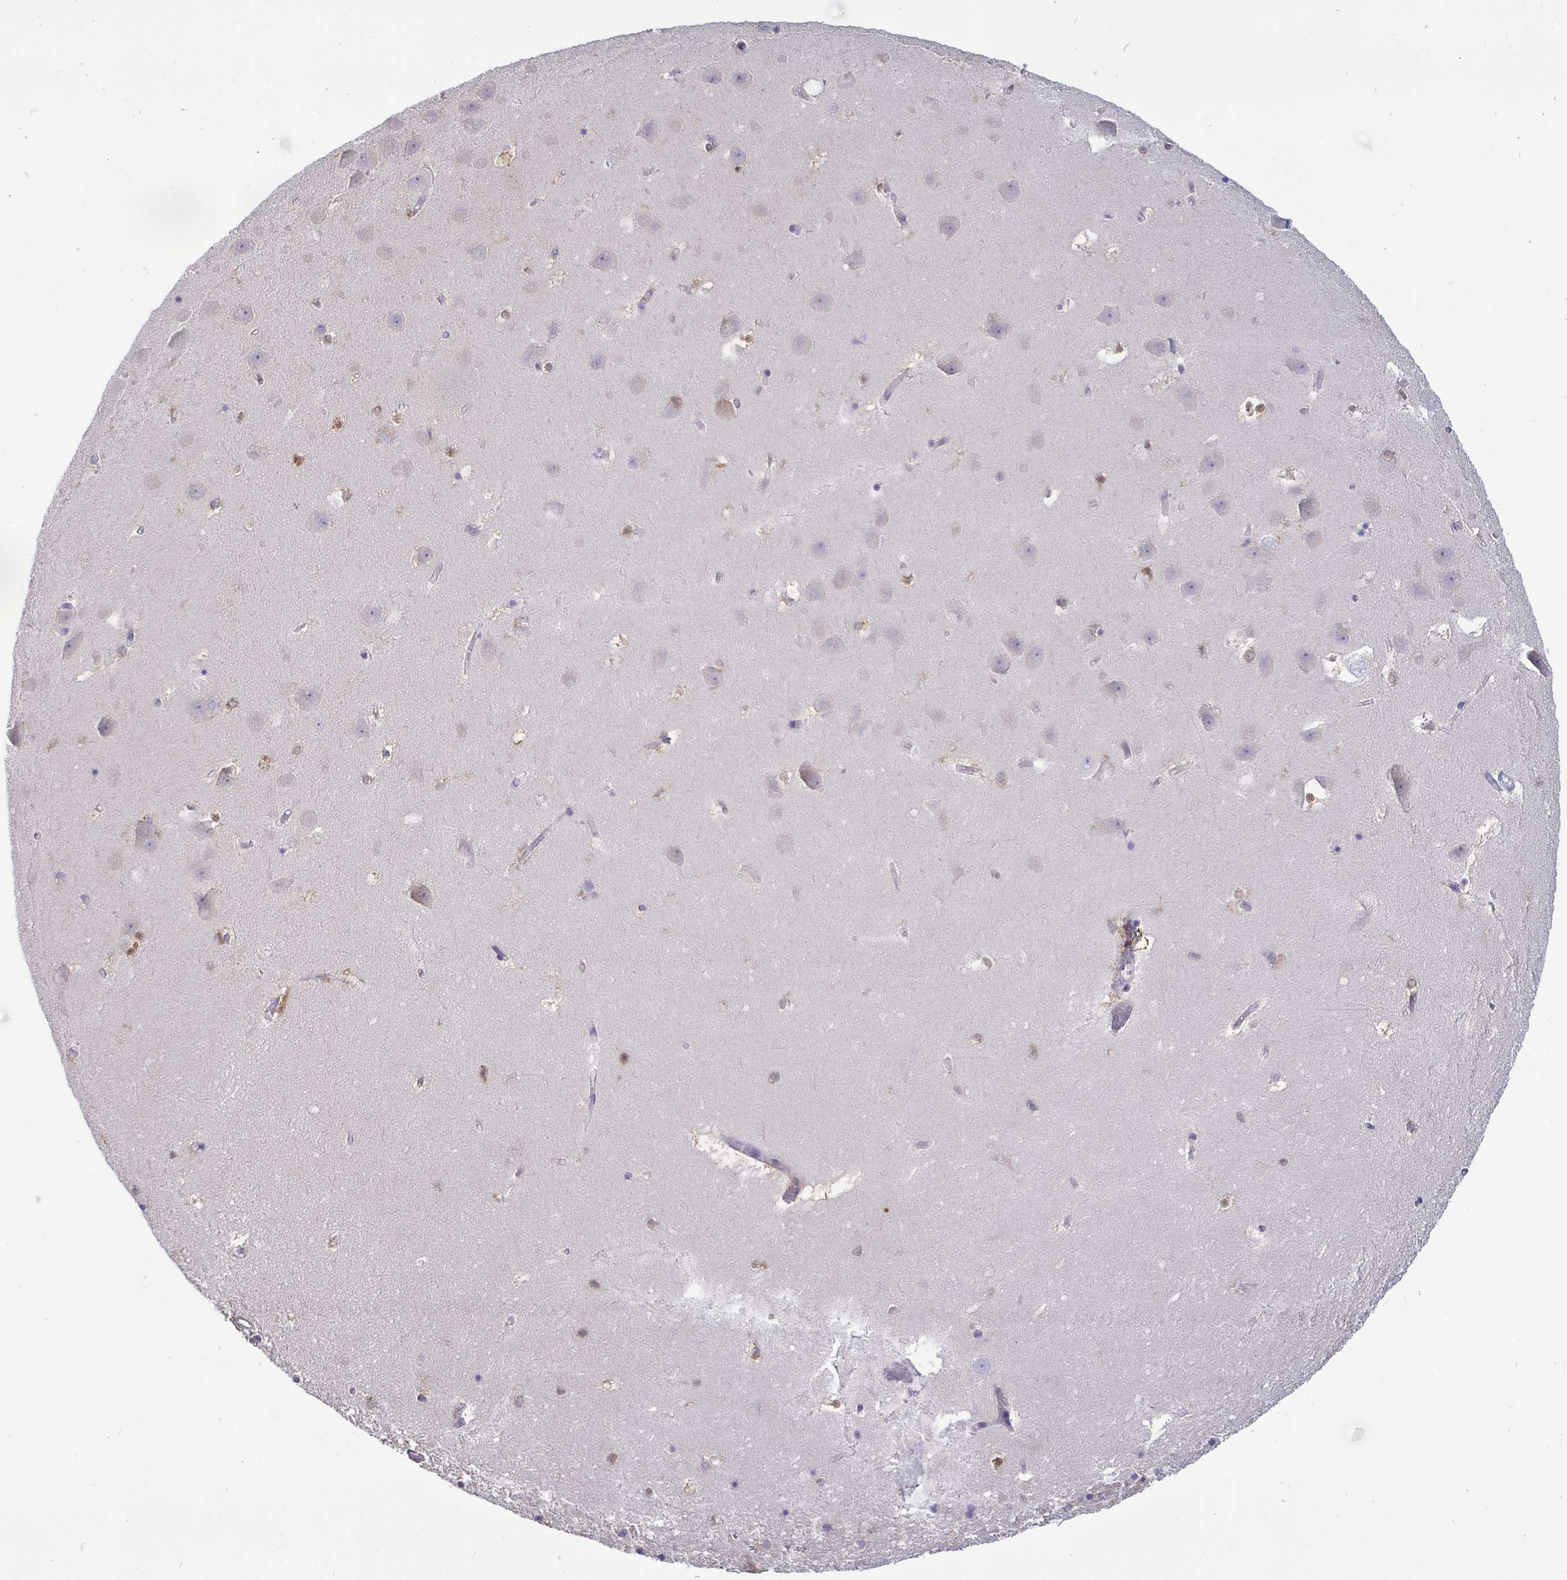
{"staining": {"intensity": "weak", "quantity": "<25%", "location": "cytoplasmic/membranous,nuclear"}, "tissue": "hippocampus", "cell_type": "Glial cells", "image_type": "normal", "snomed": [{"axis": "morphology", "description": "Normal tissue, NOS"}, {"axis": "topography", "description": "Hippocampus"}], "caption": "Immunohistochemical staining of normal hippocampus displays no significant staining in glial cells. (DAB immunohistochemistry with hematoxylin counter stain).", "gene": "IDH1", "patient": {"sex": "male", "age": 58}}